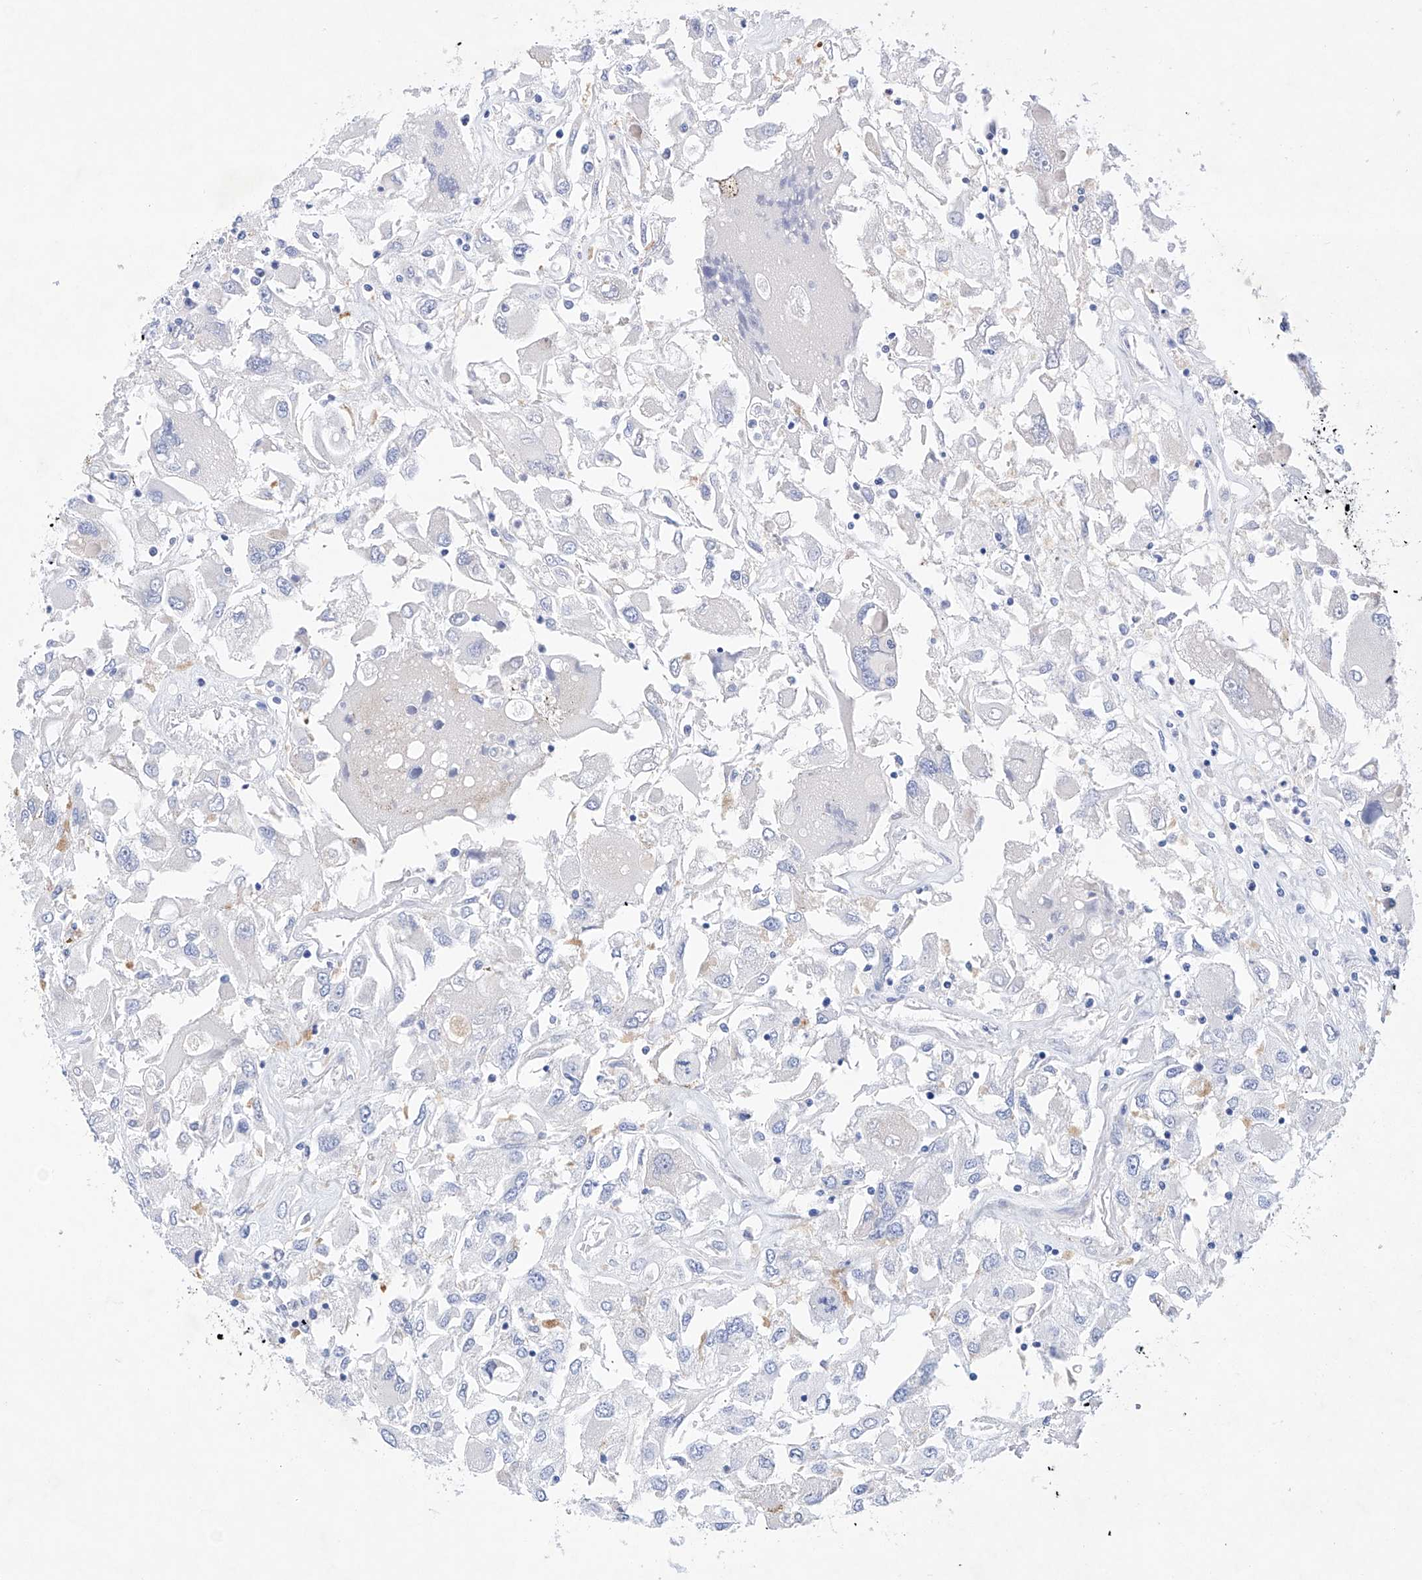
{"staining": {"intensity": "negative", "quantity": "none", "location": "none"}, "tissue": "renal cancer", "cell_type": "Tumor cells", "image_type": "cancer", "snomed": [{"axis": "morphology", "description": "Adenocarcinoma, NOS"}, {"axis": "topography", "description": "Kidney"}], "caption": "High power microscopy micrograph of an immunohistochemistry (IHC) image of renal cancer, revealing no significant staining in tumor cells. (DAB (3,3'-diaminobenzidine) IHC with hematoxylin counter stain).", "gene": "LURAP1", "patient": {"sex": "female", "age": 52}}